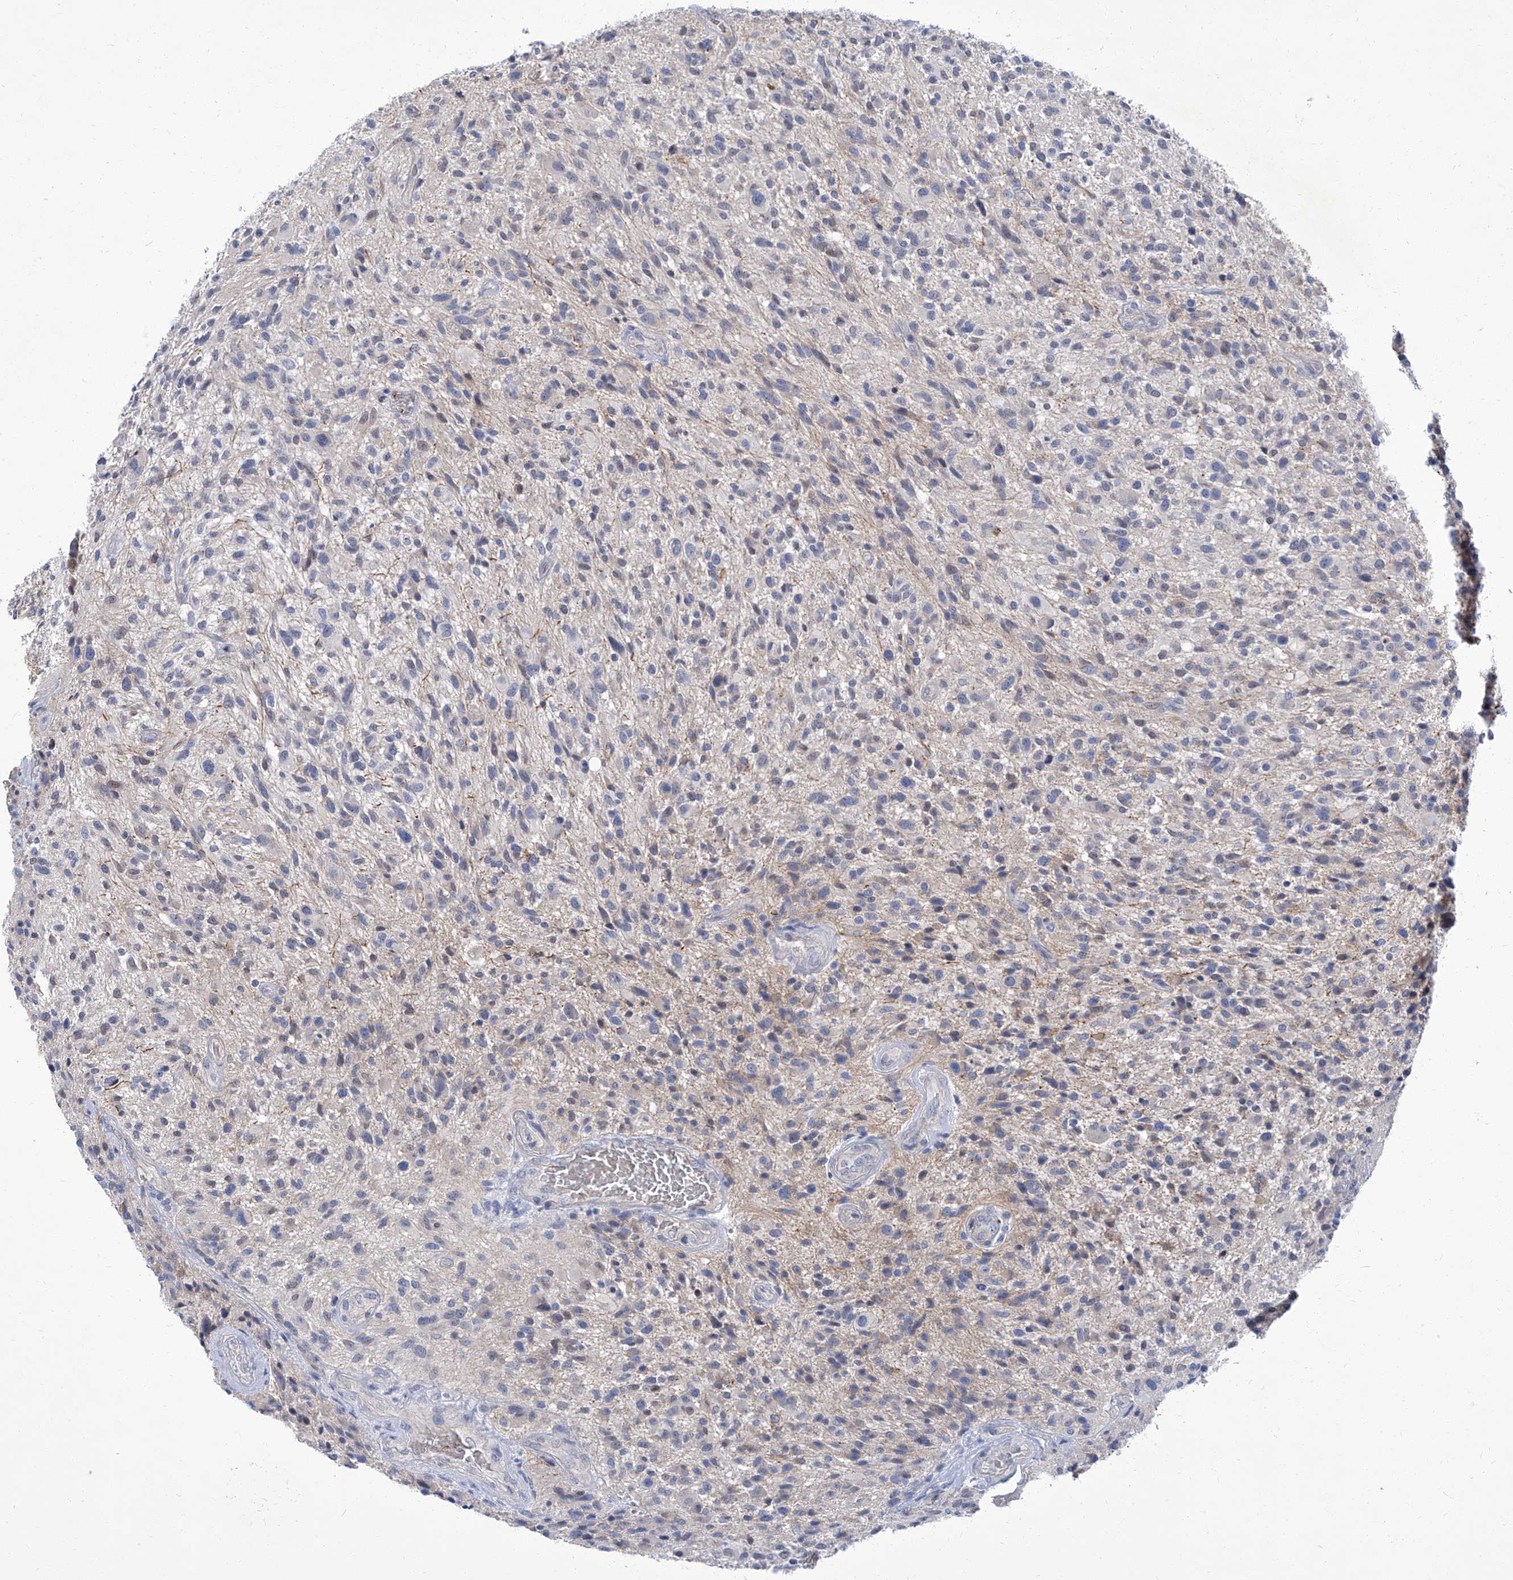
{"staining": {"intensity": "negative", "quantity": "none", "location": "none"}, "tissue": "glioma", "cell_type": "Tumor cells", "image_type": "cancer", "snomed": [{"axis": "morphology", "description": "Glioma, malignant, High grade"}, {"axis": "topography", "description": "Brain"}], "caption": "IHC micrograph of human malignant glioma (high-grade) stained for a protein (brown), which demonstrates no expression in tumor cells.", "gene": "PARD3", "patient": {"sex": "male", "age": 47}}